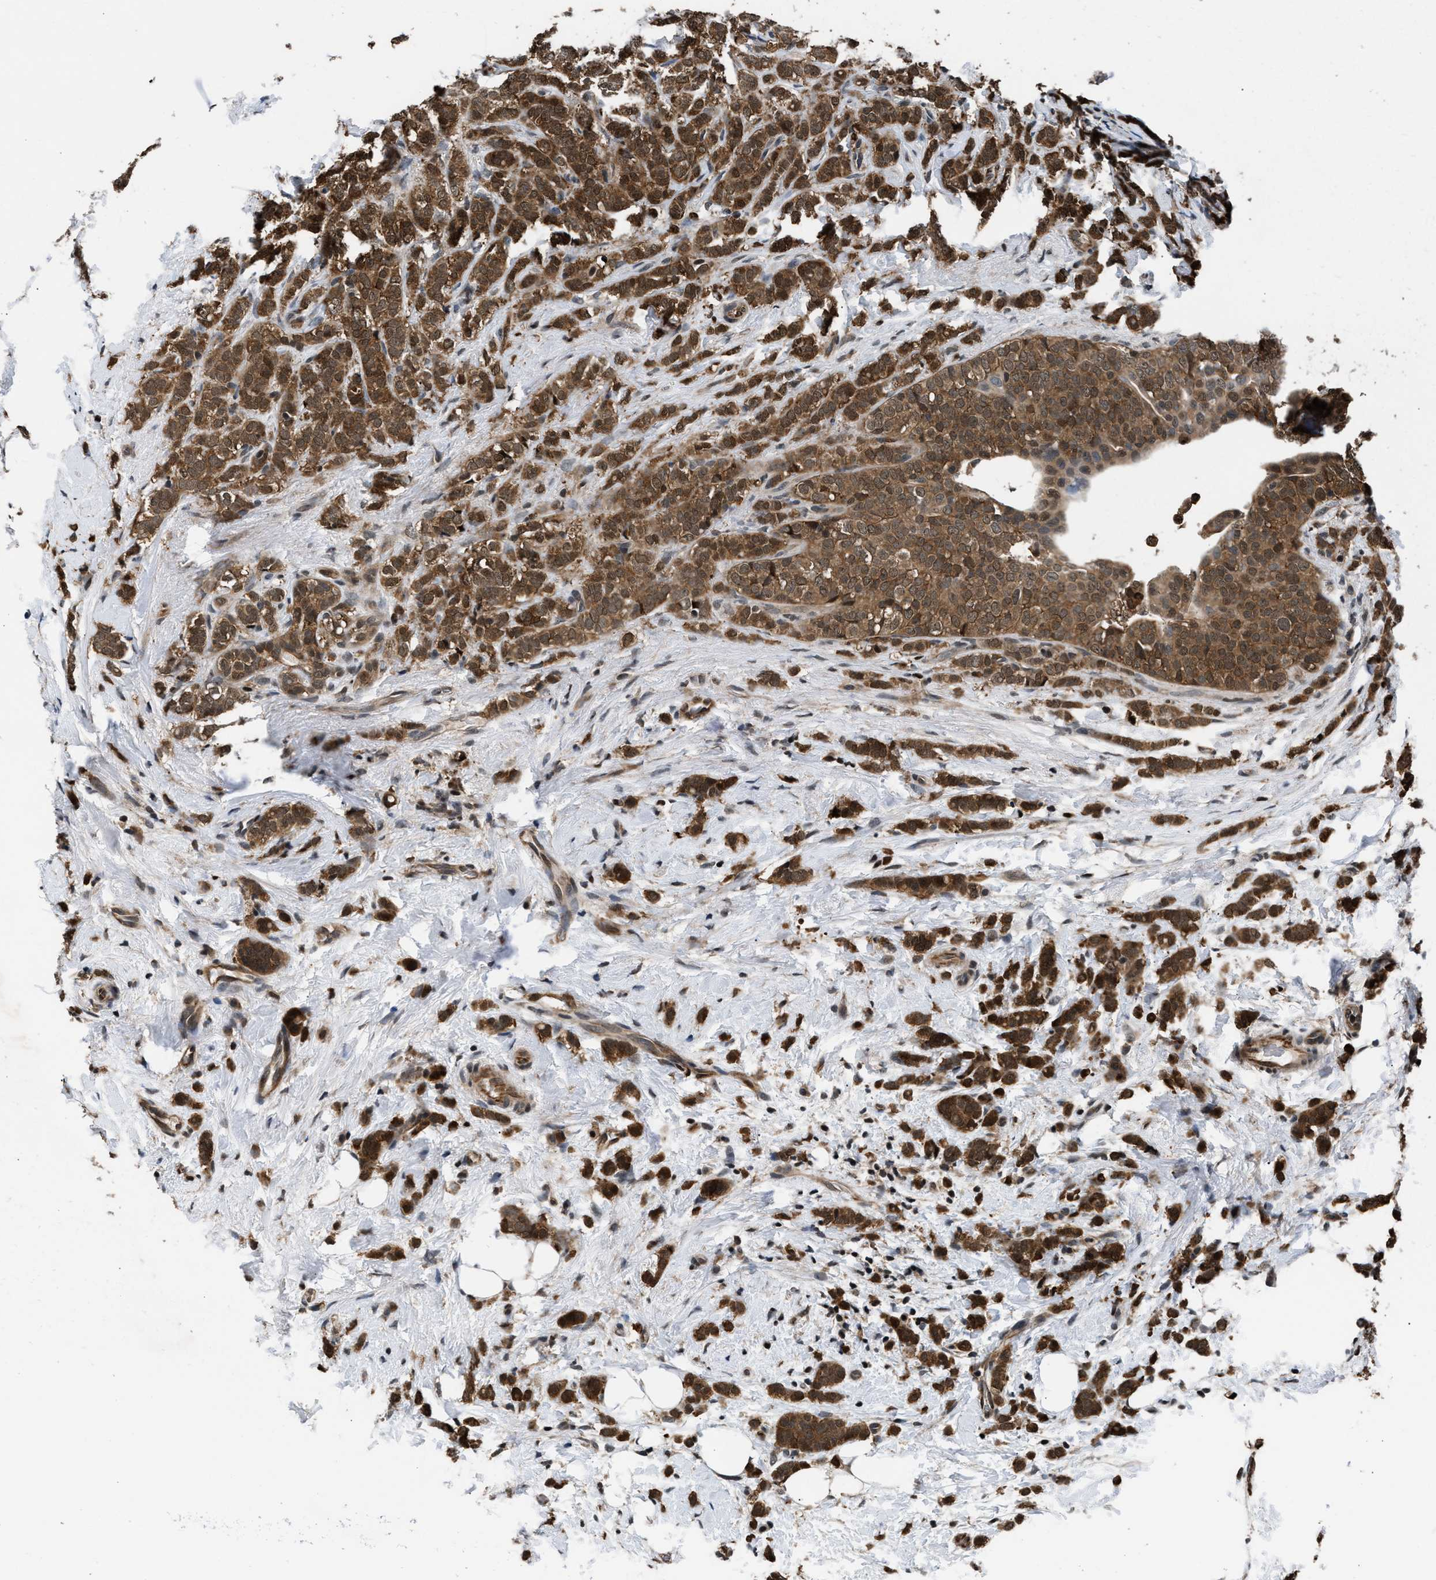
{"staining": {"intensity": "moderate", "quantity": ">75%", "location": "cytoplasmic/membranous"}, "tissue": "breast cancer", "cell_type": "Tumor cells", "image_type": "cancer", "snomed": [{"axis": "morphology", "description": "Lobular carcinoma"}, {"axis": "topography", "description": "Breast"}], "caption": "About >75% of tumor cells in breast cancer (lobular carcinoma) demonstrate moderate cytoplasmic/membranous protein positivity as visualized by brown immunohistochemical staining.", "gene": "RBM33", "patient": {"sex": "female", "age": 50}}